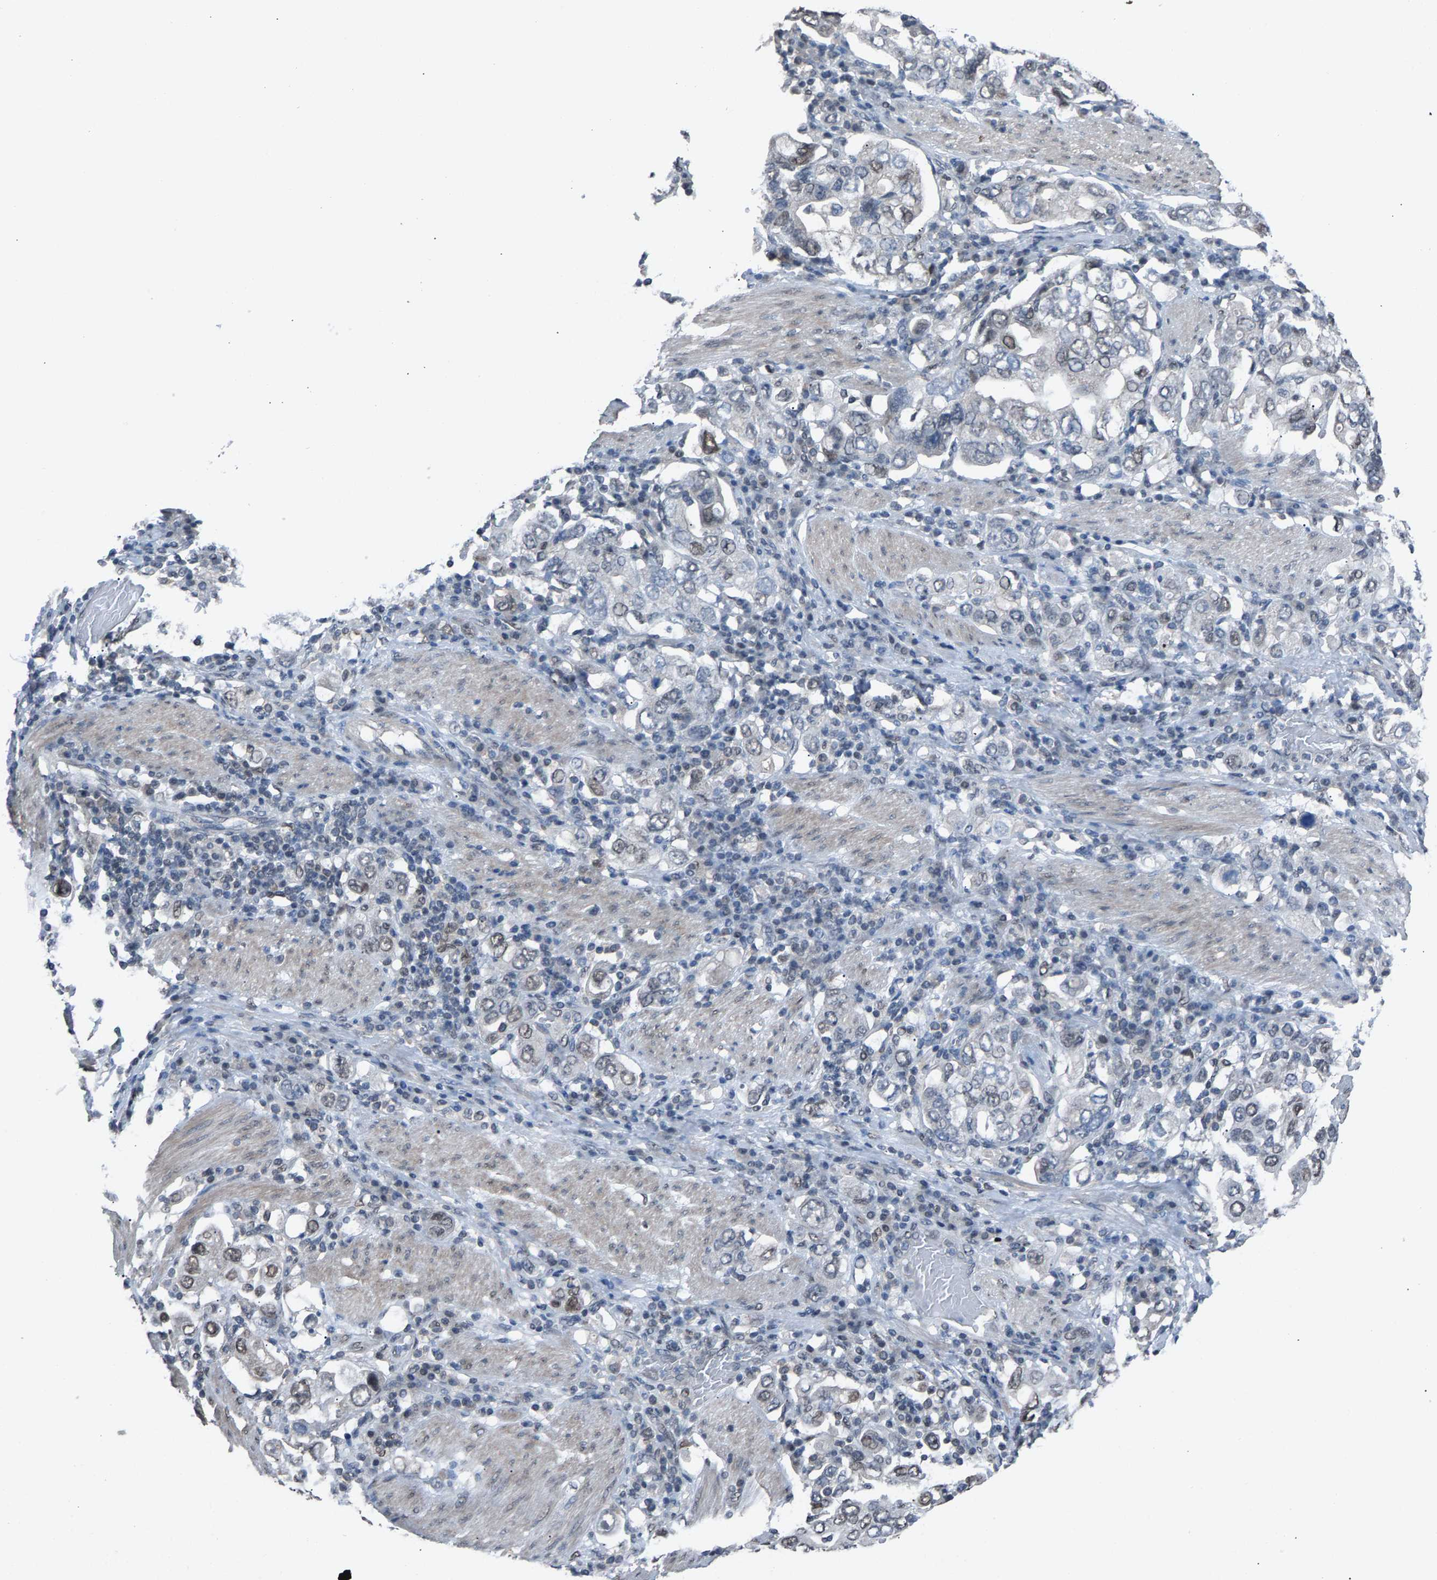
{"staining": {"intensity": "weak", "quantity": "25%-75%", "location": "nuclear"}, "tissue": "stomach cancer", "cell_type": "Tumor cells", "image_type": "cancer", "snomed": [{"axis": "morphology", "description": "Adenocarcinoma, NOS"}, {"axis": "topography", "description": "Stomach, upper"}], "caption": "Human stomach cancer stained for a protein (brown) demonstrates weak nuclear positive staining in about 25%-75% of tumor cells.", "gene": "ZNF276", "patient": {"sex": "male", "age": 62}}